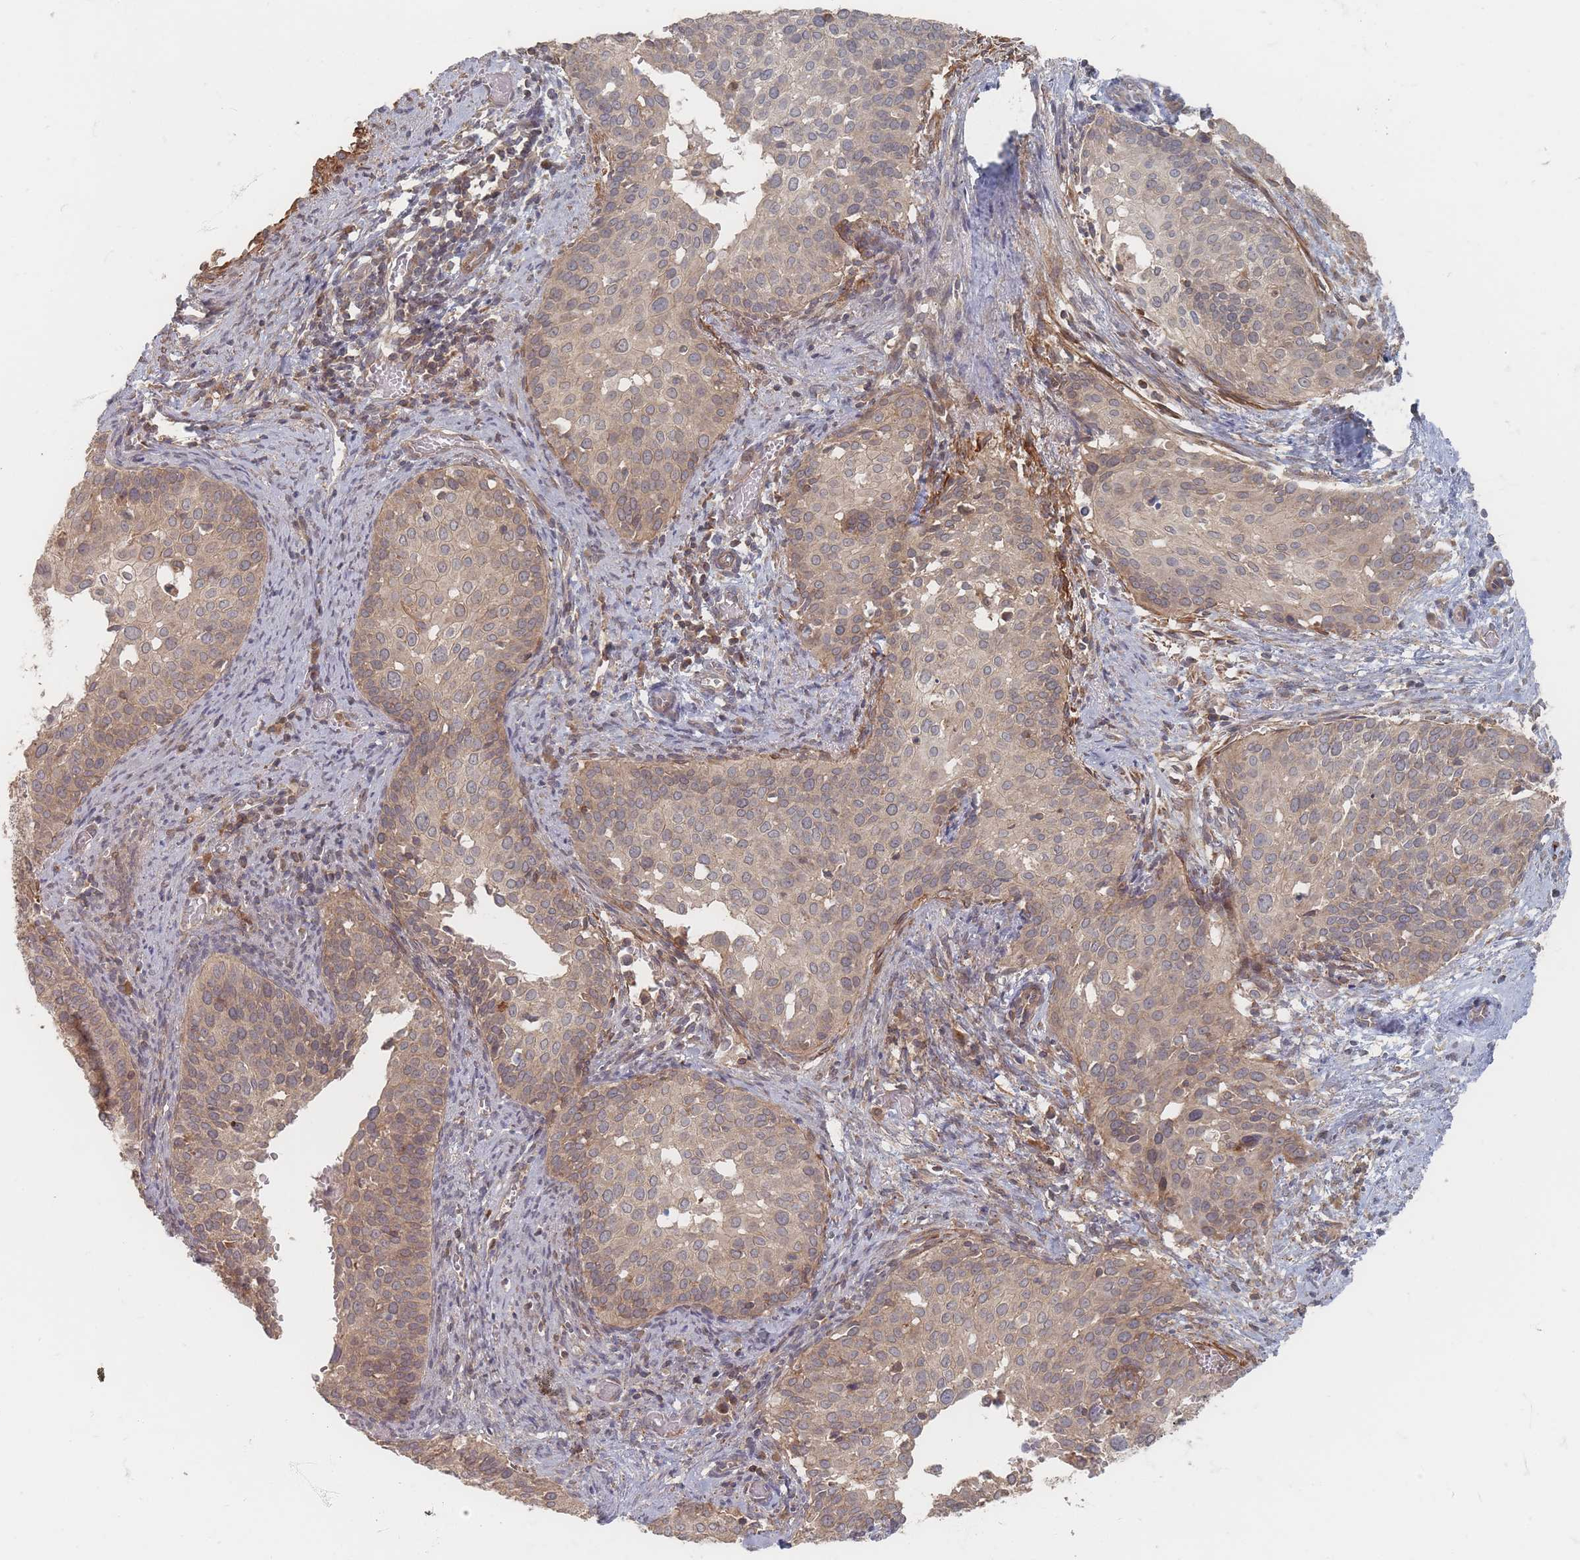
{"staining": {"intensity": "weak", "quantity": ">75%", "location": "cytoplasmic/membranous"}, "tissue": "cervical cancer", "cell_type": "Tumor cells", "image_type": "cancer", "snomed": [{"axis": "morphology", "description": "Squamous cell carcinoma, NOS"}, {"axis": "topography", "description": "Cervix"}], "caption": "An image of squamous cell carcinoma (cervical) stained for a protein reveals weak cytoplasmic/membranous brown staining in tumor cells.", "gene": "GLE1", "patient": {"sex": "female", "age": 44}}